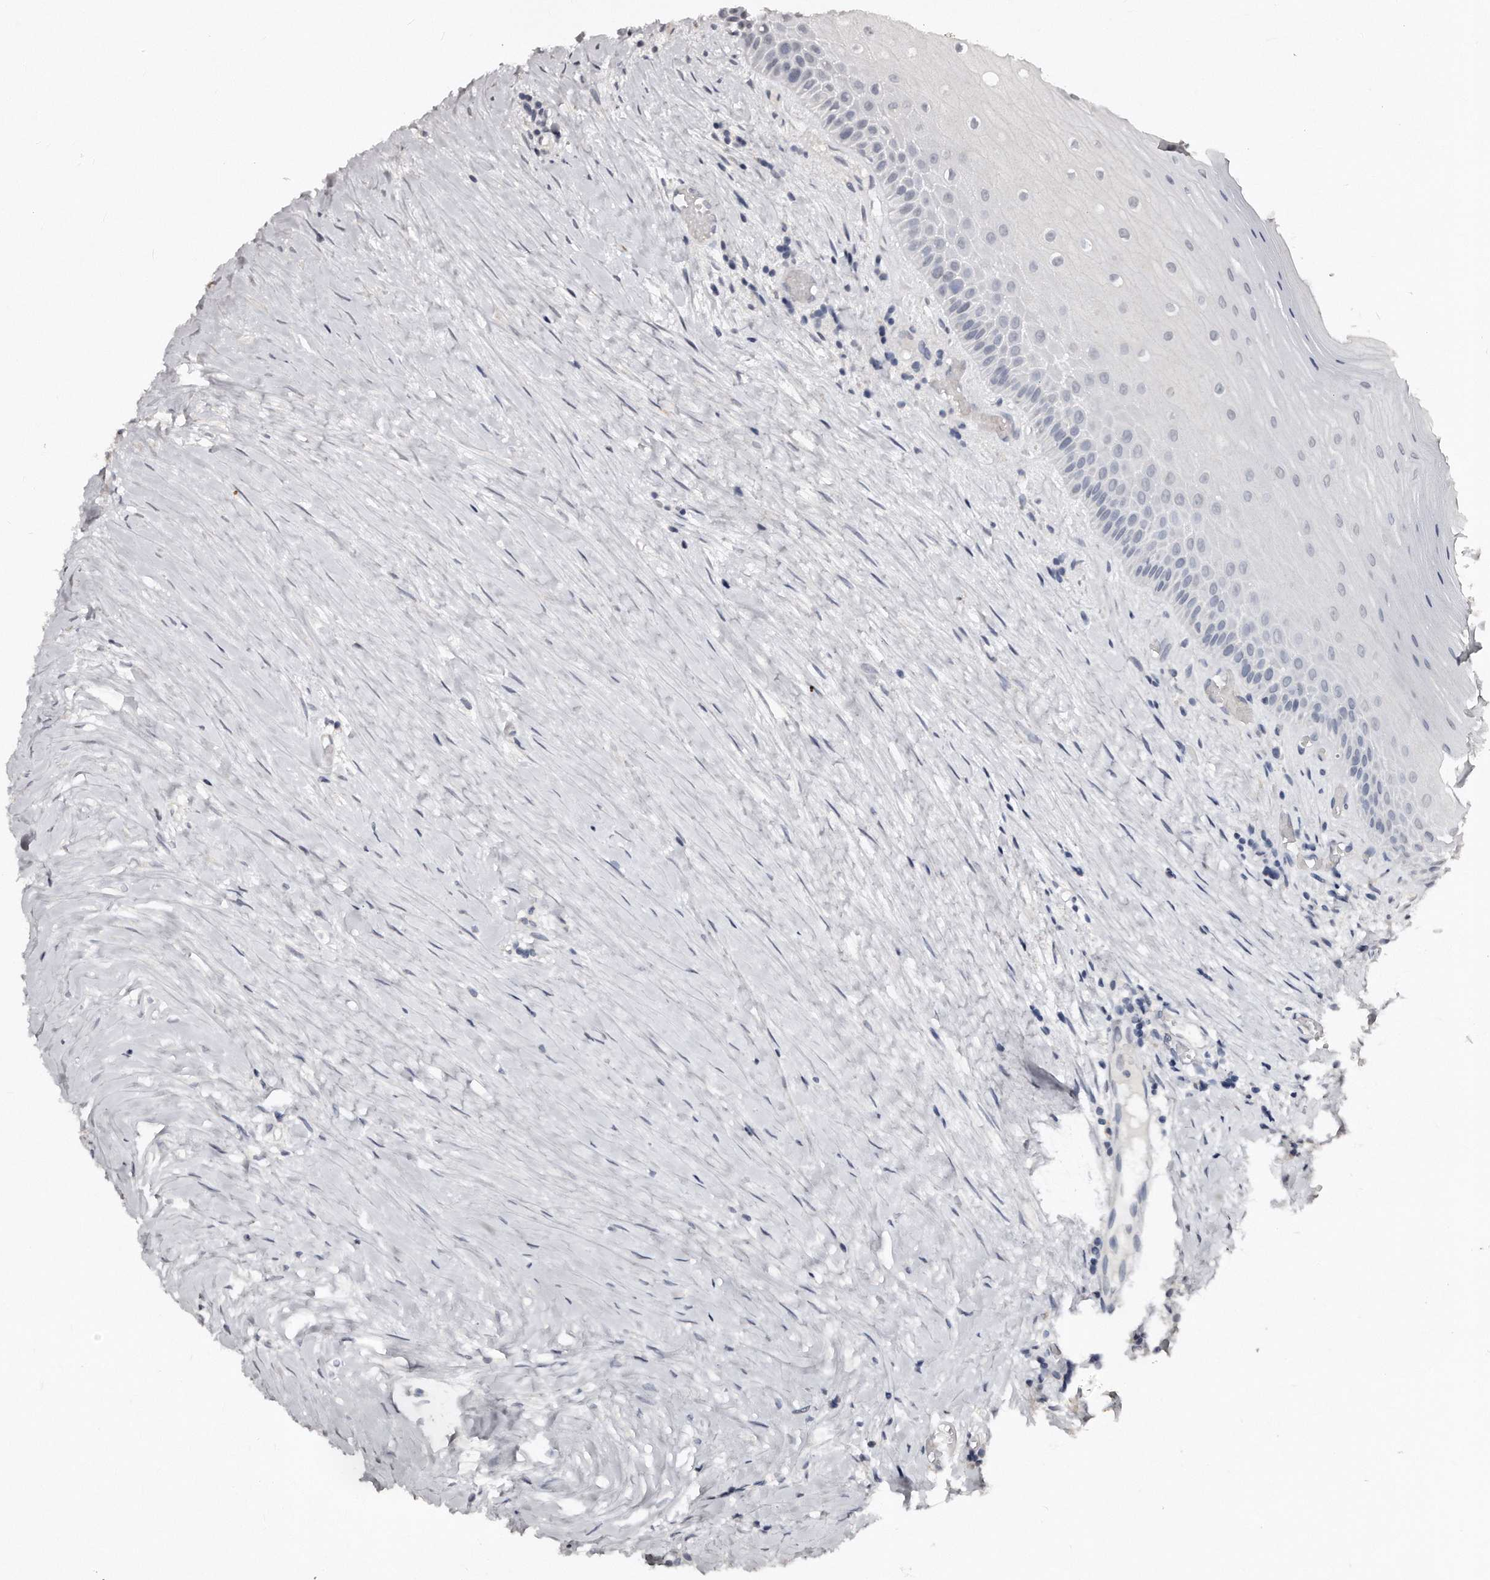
{"staining": {"intensity": "negative", "quantity": "none", "location": "none"}, "tissue": "oral mucosa", "cell_type": "Squamous epithelial cells", "image_type": "normal", "snomed": [{"axis": "morphology", "description": "Normal tissue, NOS"}, {"axis": "topography", "description": "Skeletal muscle"}, {"axis": "topography", "description": "Oral tissue"}, {"axis": "topography", "description": "Peripheral nerve tissue"}], "caption": "Micrograph shows no protein expression in squamous epithelial cells of benign oral mucosa.", "gene": "TSHR", "patient": {"sex": "female", "age": 84}}